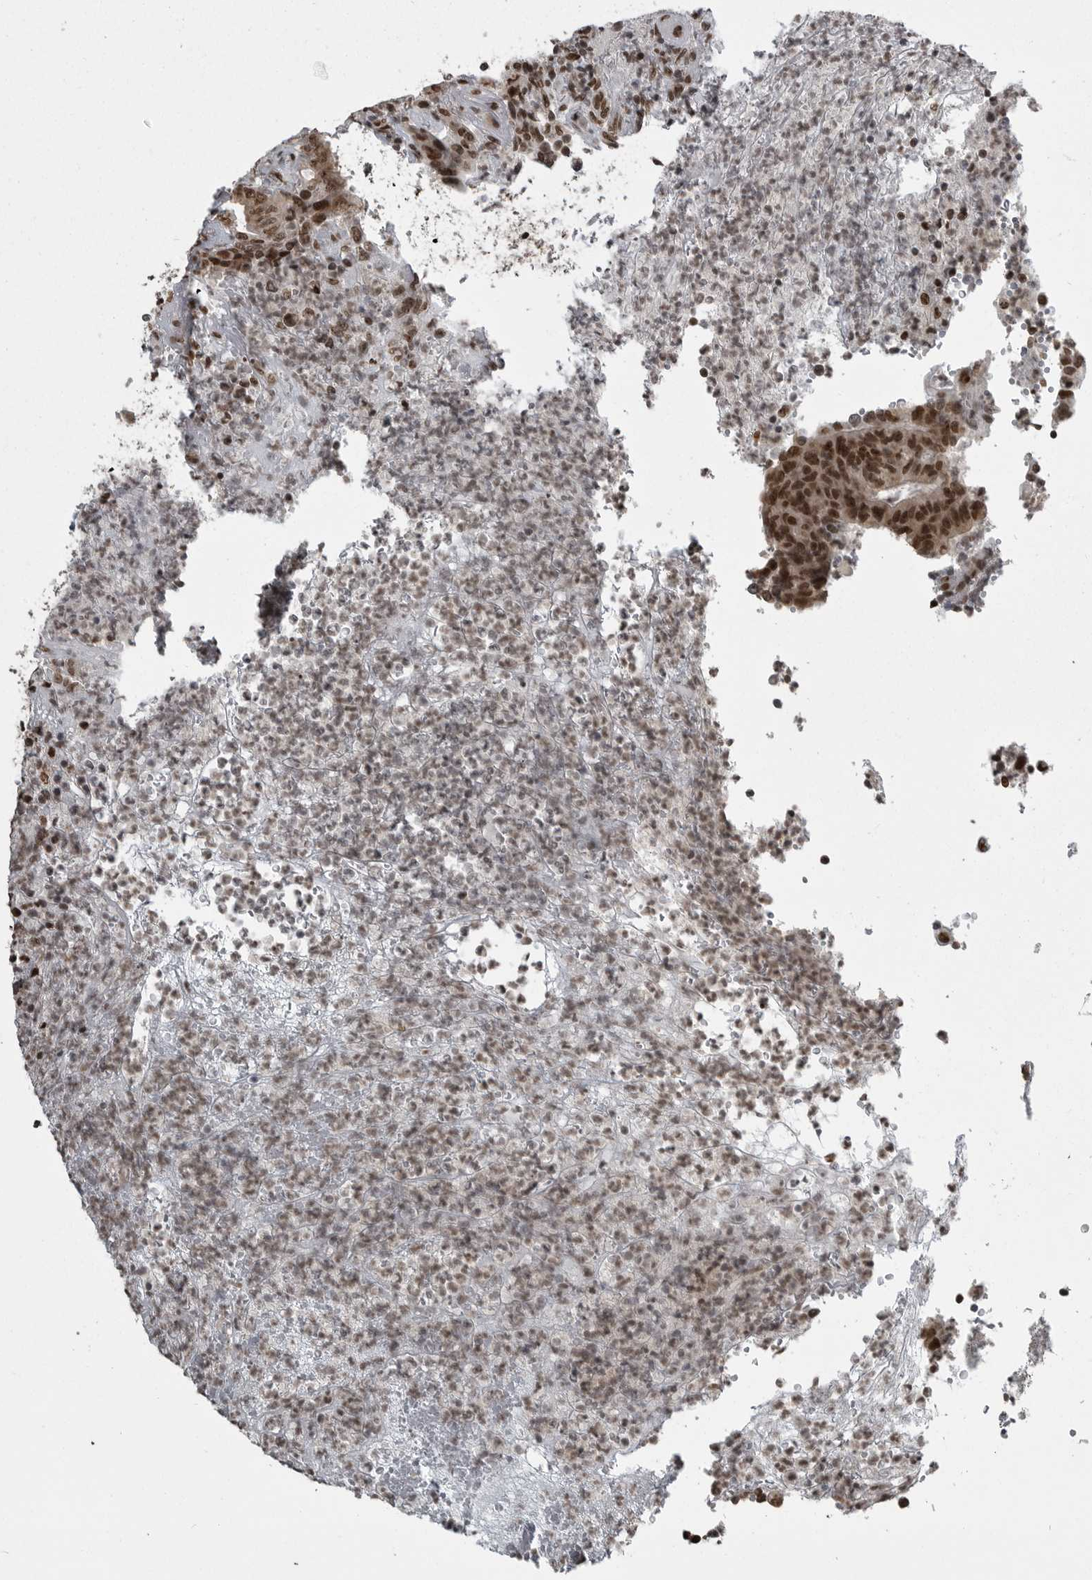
{"staining": {"intensity": "moderate", "quantity": ">75%", "location": "cytoplasmic/membranous,nuclear"}, "tissue": "colorectal cancer", "cell_type": "Tumor cells", "image_type": "cancer", "snomed": [{"axis": "morphology", "description": "Normal tissue, NOS"}, {"axis": "morphology", "description": "Adenocarcinoma, NOS"}, {"axis": "topography", "description": "Colon"}], "caption": "Immunohistochemical staining of colorectal adenocarcinoma reveals moderate cytoplasmic/membranous and nuclear protein positivity in approximately >75% of tumor cells. Nuclei are stained in blue.", "gene": "YAF2", "patient": {"sex": "female", "age": 75}}